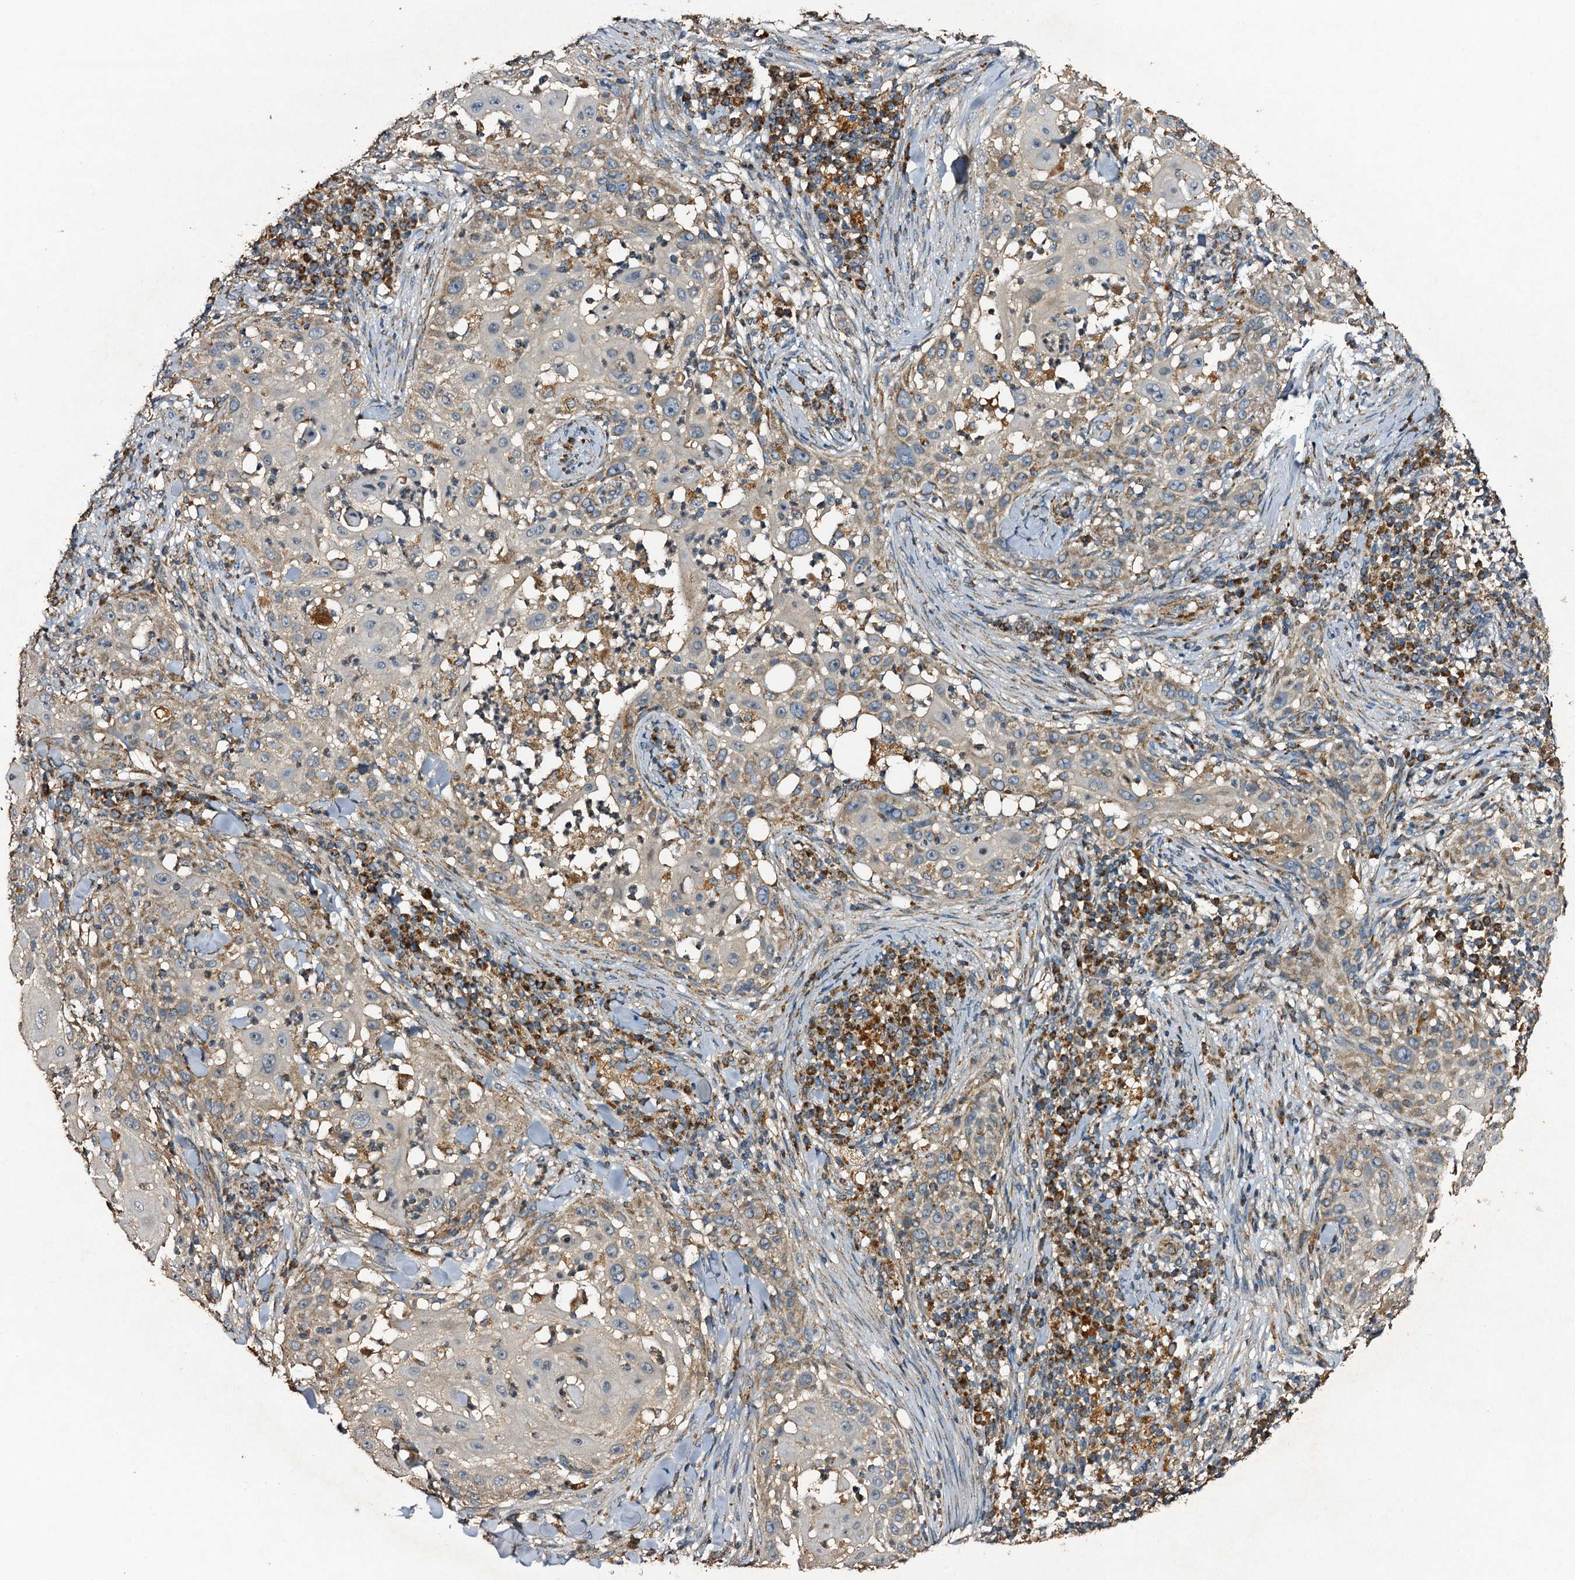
{"staining": {"intensity": "weak", "quantity": "25%-75%", "location": "cytoplasmic/membranous"}, "tissue": "skin cancer", "cell_type": "Tumor cells", "image_type": "cancer", "snomed": [{"axis": "morphology", "description": "Squamous cell carcinoma, NOS"}, {"axis": "topography", "description": "Skin"}], "caption": "About 25%-75% of tumor cells in skin squamous cell carcinoma reveal weak cytoplasmic/membranous protein expression as visualized by brown immunohistochemical staining.", "gene": "NDUFA13", "patient": {"sex": "female", "age": 44}}